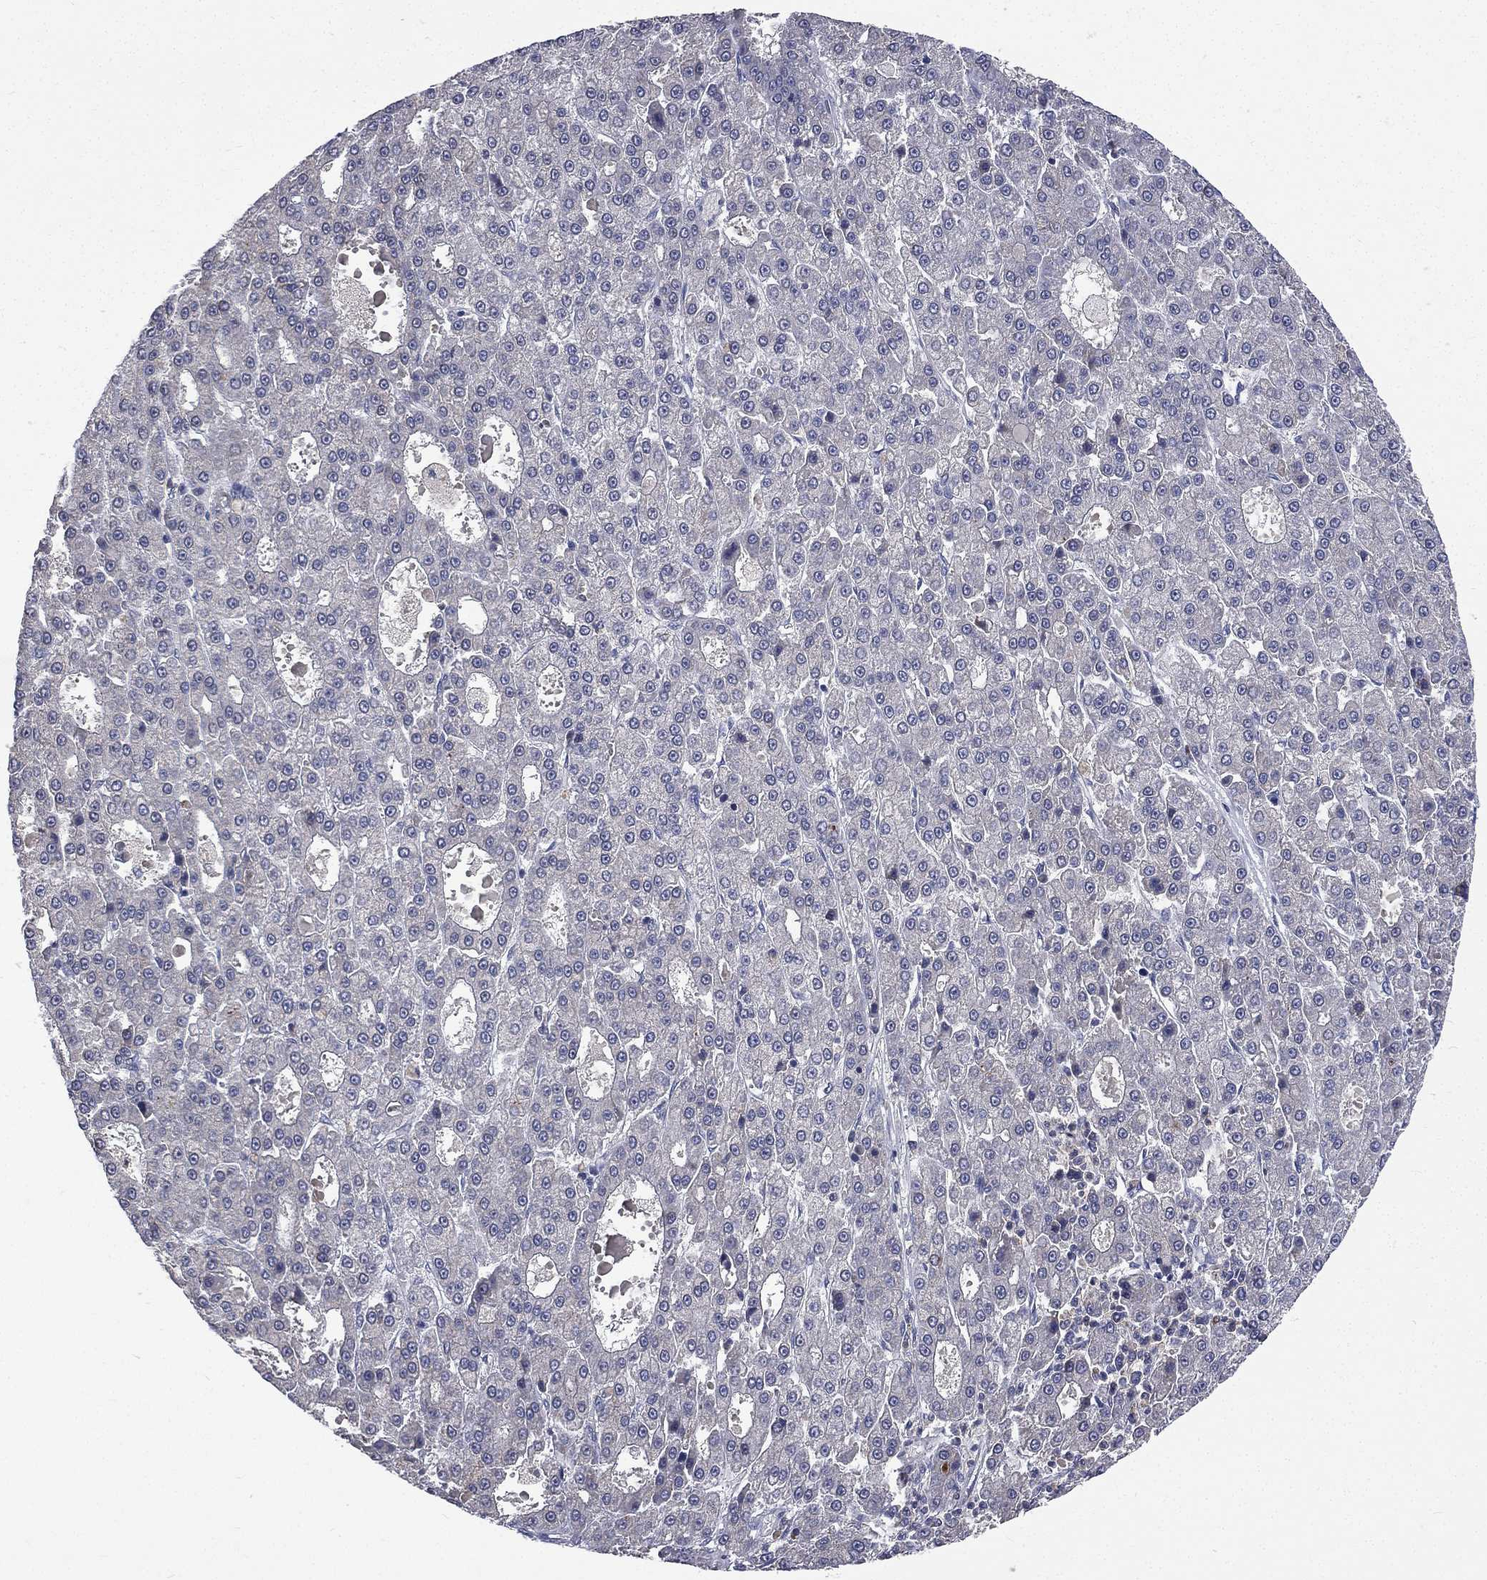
{"staining": {"intensity": "negative", "quantity": "none", "location": "none"}, "tissue": "liver cancer", "cell_type": "Tumor cells", "image_type": "cancer", "snomed": [{"axis": "morphology", "description": "Carcinoma, Hepatocellular, NOS"}, {"axis": "topography", "description": "Liver"}], "caption": "DAB immunohistochemical staining of liver cancer (hepatocellular carcinoma) reveals no significant expression in tumor cells. (DAB (3,3'-diaminobenzidine) IHC visualized using brightfield microscopy, high magnification).", "gene": "CA12", "patient": {"sex": "male", "age": 70}}